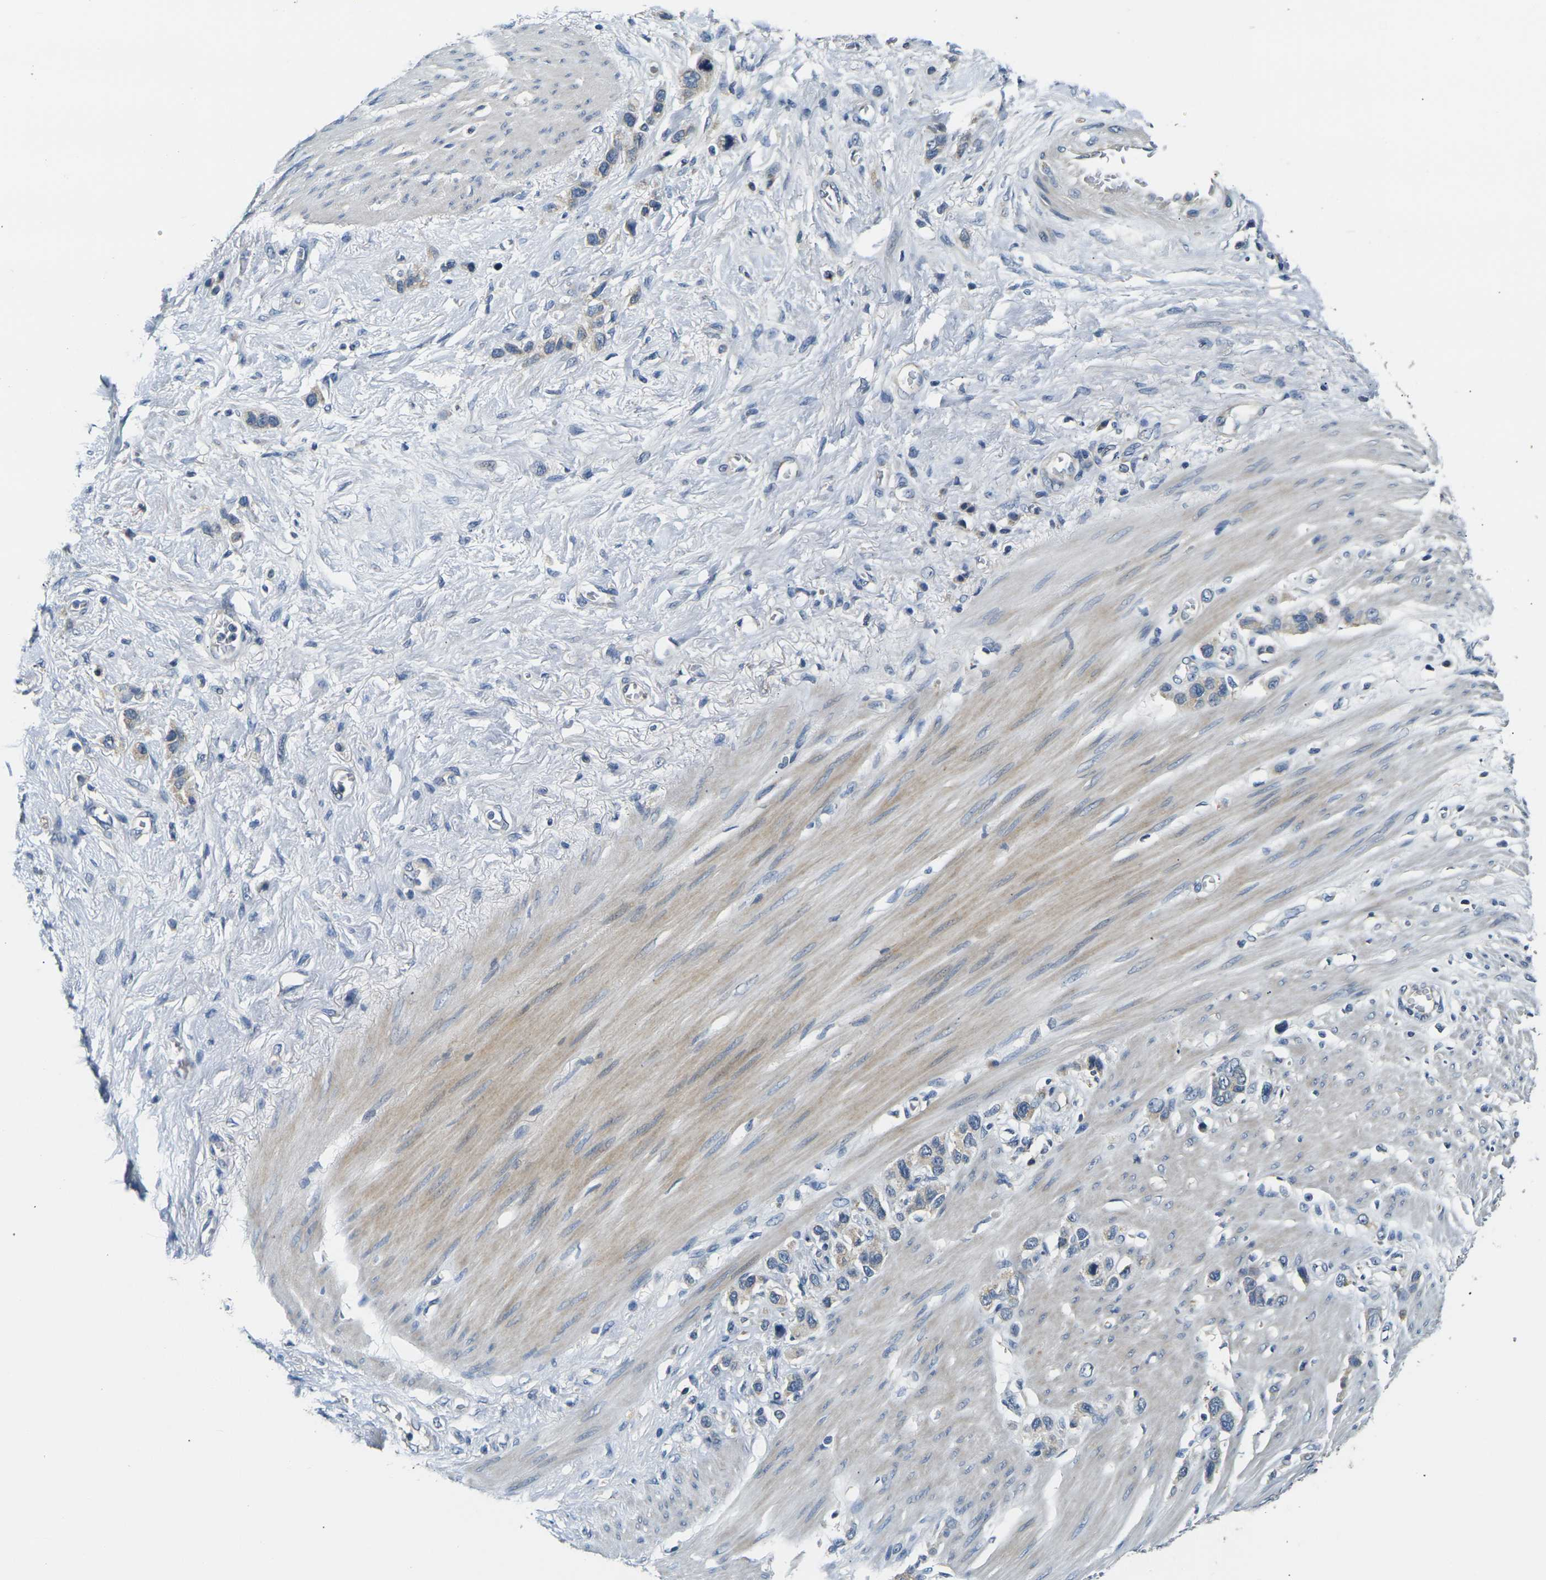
{"staining": {"intensity": "negative", "quantity": "none", "location": "none"}, "tissue": "stomach cancer", "cell_type": "Tumor cells", "image_type": "cancer", "snomed": [{"axis": "morphology", "description": "Adenocarcinoma, NOS"}, {"axis": "morphology", "description": "Adenocarcinoma, High grade"}, {"axis": "topography", "description": "Stomach, upper"}, {"axis": "topography", "description": "Stomach, lower"}], "caption": "IHC image of neoplastic tissue: stomach cancer (adenocarcinoma (high-grade)) stained with DAB displays no significant protein staining in tumor cells.", "gene": "SHISAL2B", "patient": {"sex": "female", "age": 65}}